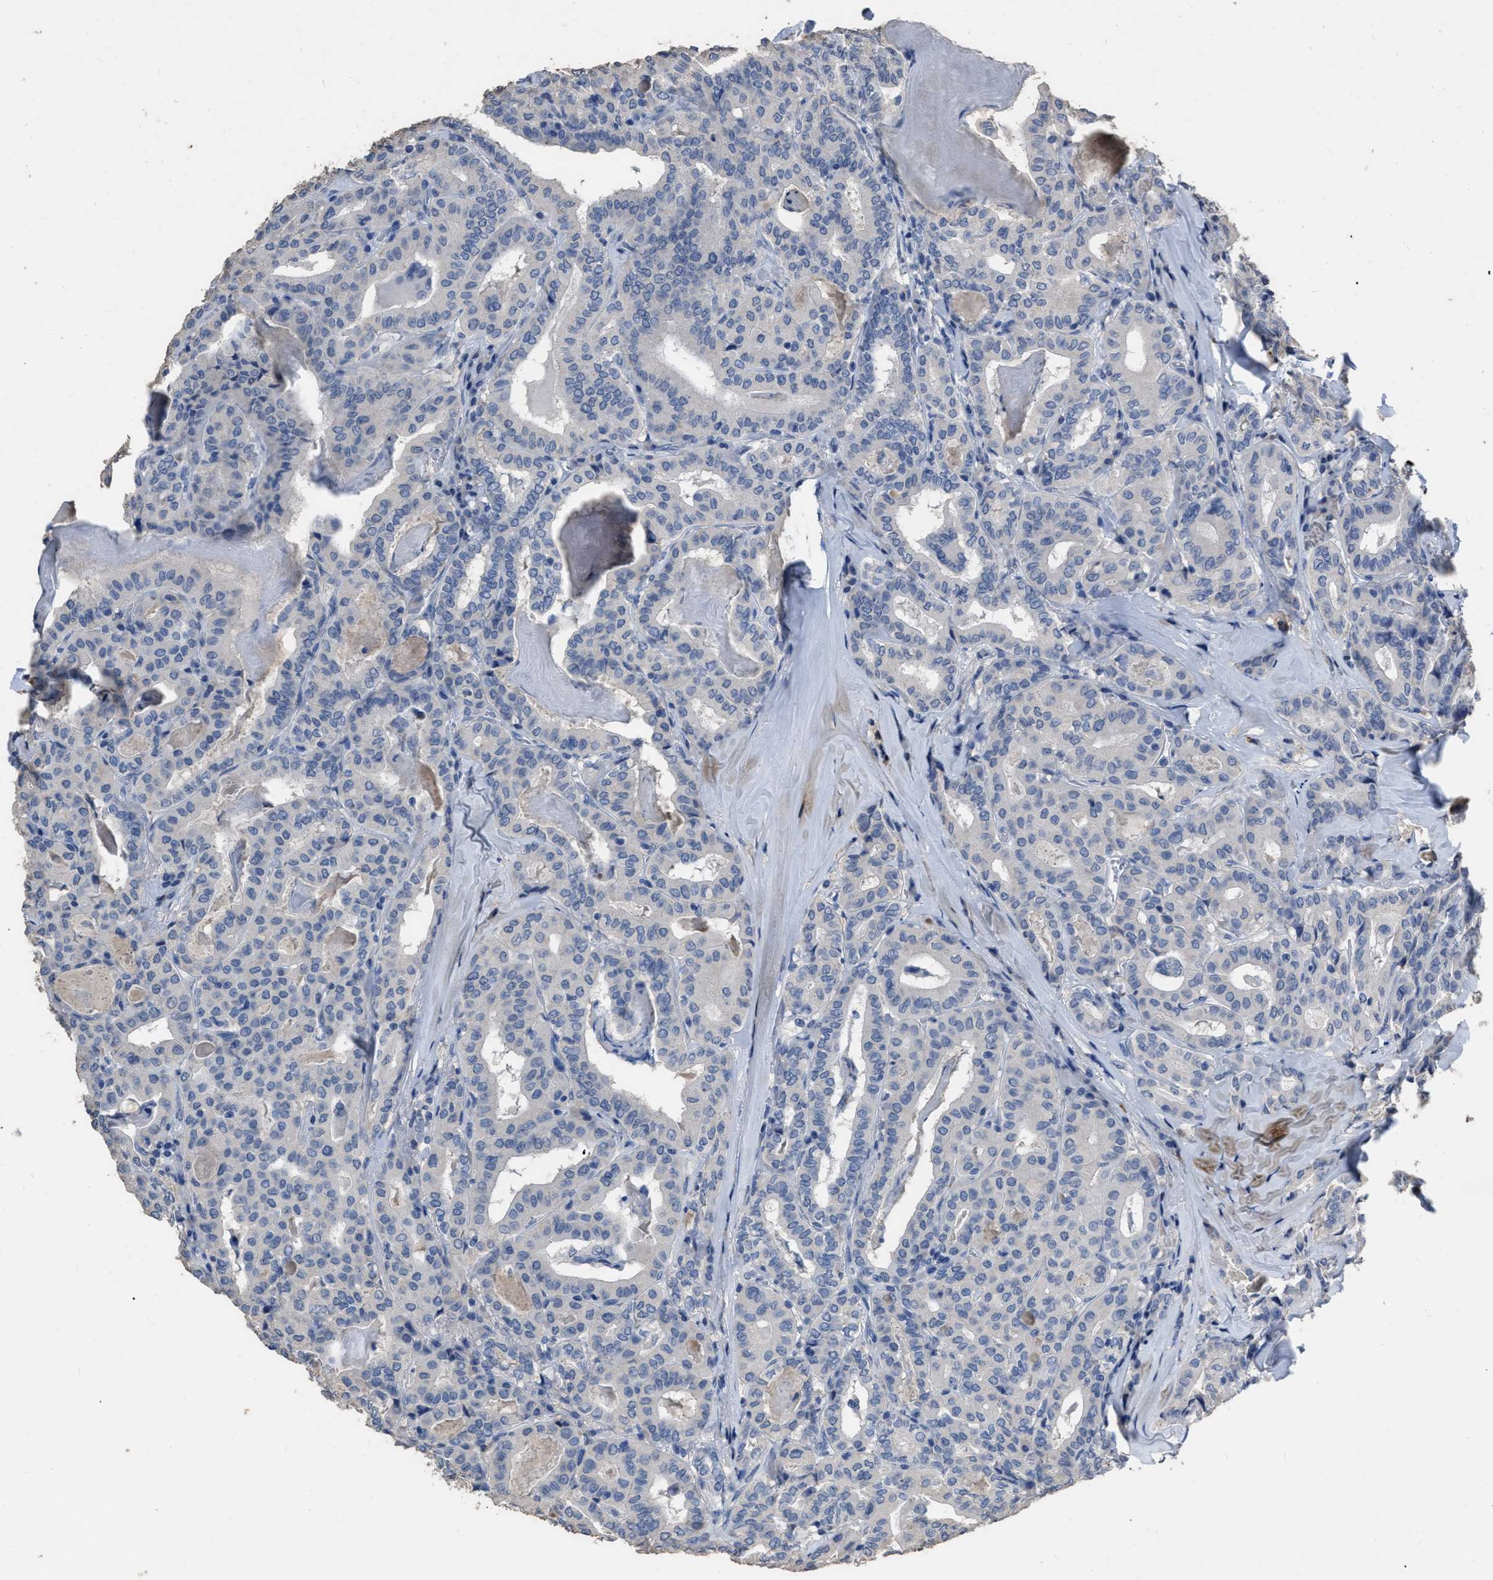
{"staining": {"intensity": "negative", "quantity": "none", "location": "none"}, "tissue": "thyroid cancer", "cell_type": "Tumor cells", "image_type": "cancer", "snomed": [{"axis": "morphology", "description": "Papillary adenocarcinoma, NOS"}, {"axis": "topography", "description": "Thyroid gland"}], "caption": "IHC histopathology image of human thyroid cancer (papillary adenocarcinoma) stained for a protein (brown), which shows no positivity in tumor cells. (DAB (3,3'-diaminobenzidine) immunohistochemistry (IHC) with hematoxylin counter stain).", "gene": "HABP2", "patient": {"sex": "female", "age": 42}}